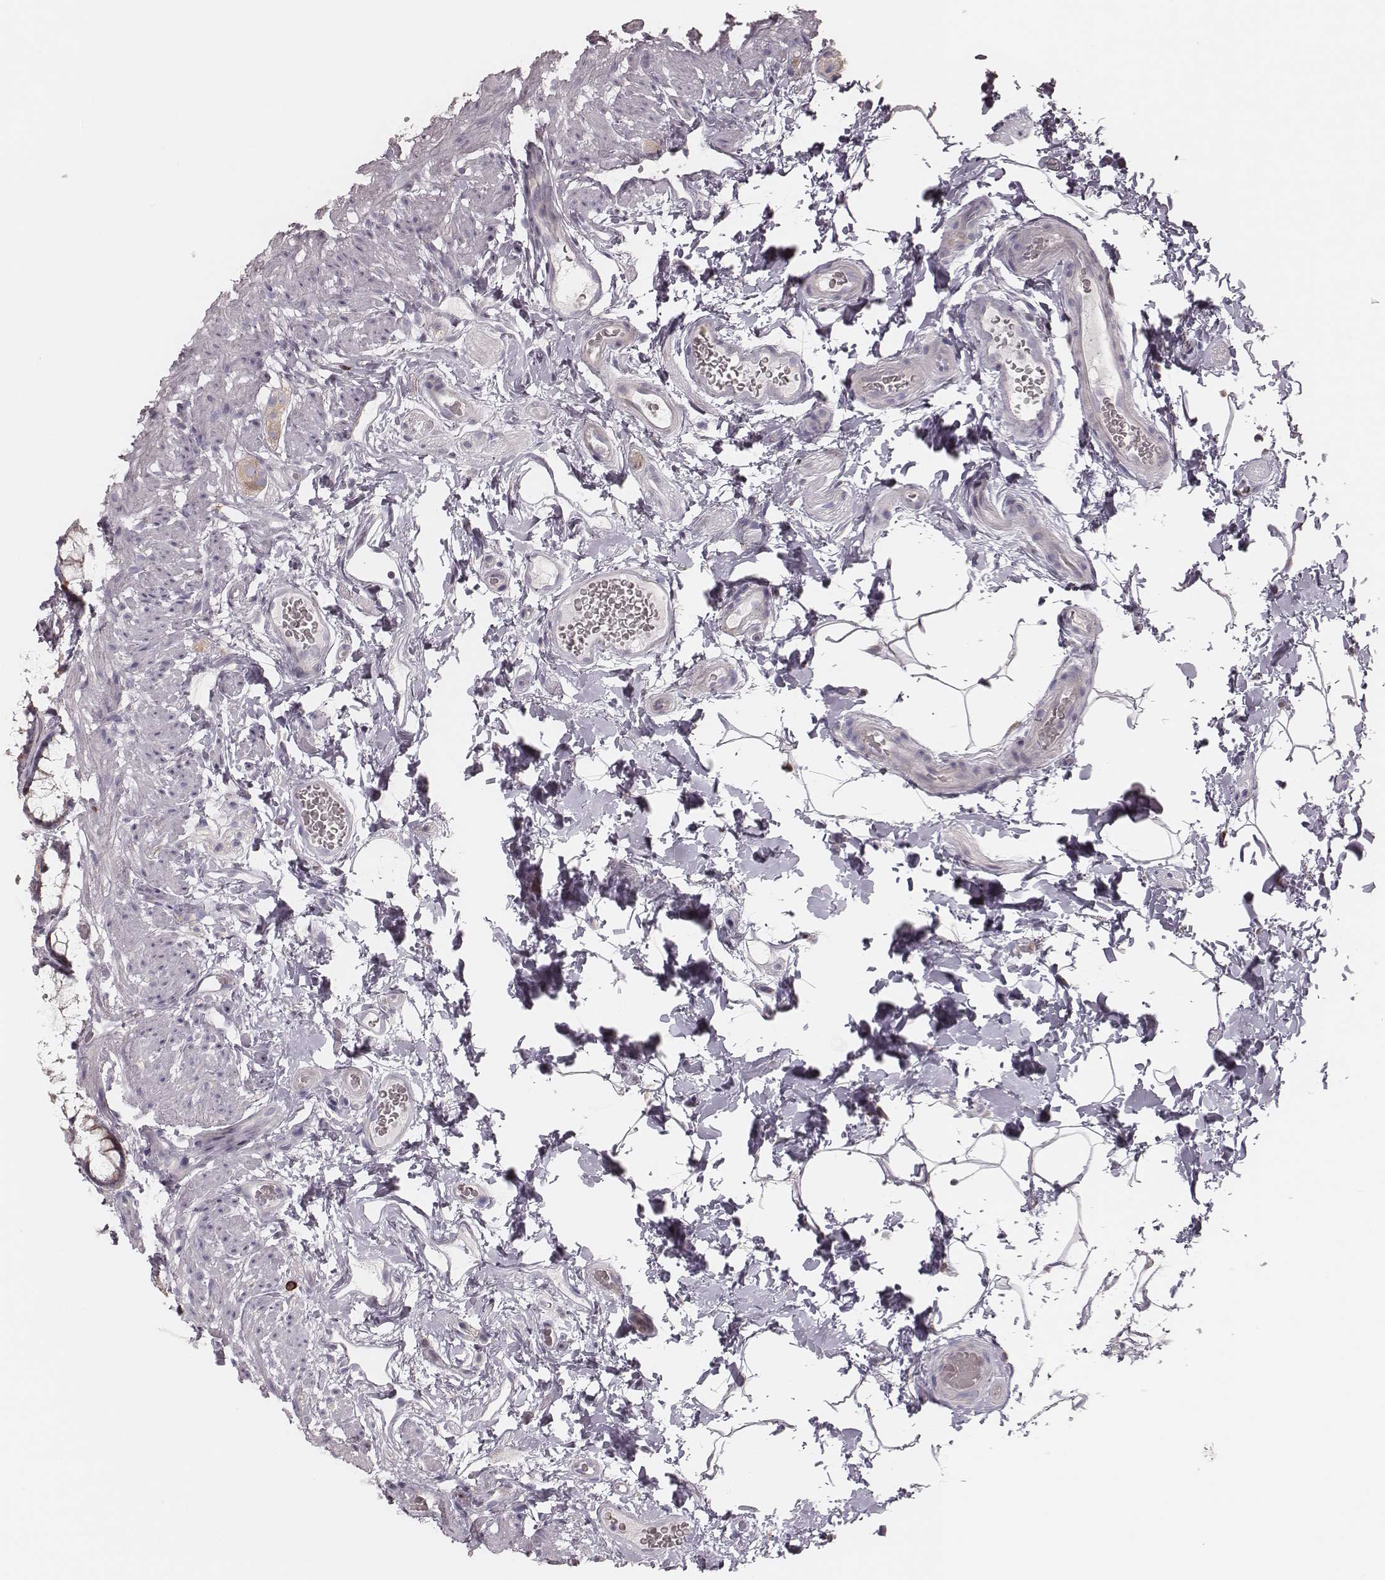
{"staining": {"intensity": "moderate", "quantity": "<25%", "location": "cytoplasmic/membranous"}, "tissue": "rectum", "cell_type": "Glandular cells", "image_type": "normal", "snomed": [{"axis": "morphology", "description": "Normal tissue, NOS"}, {"axis": "topography", "description": "Rectum"}], "caption": "Protein staining reveals moderate cytoplasmic/membranous positivity in about <25% of glandular cells in benign rectum. The staining was performed using DAB (3,3'-diaminobenzidine), with brown indicating positive protein expression. Nuclei are stained blue with hematoxylin.", "gene": "KIF5C", "patient": {"sex": "female", "age": 62}}